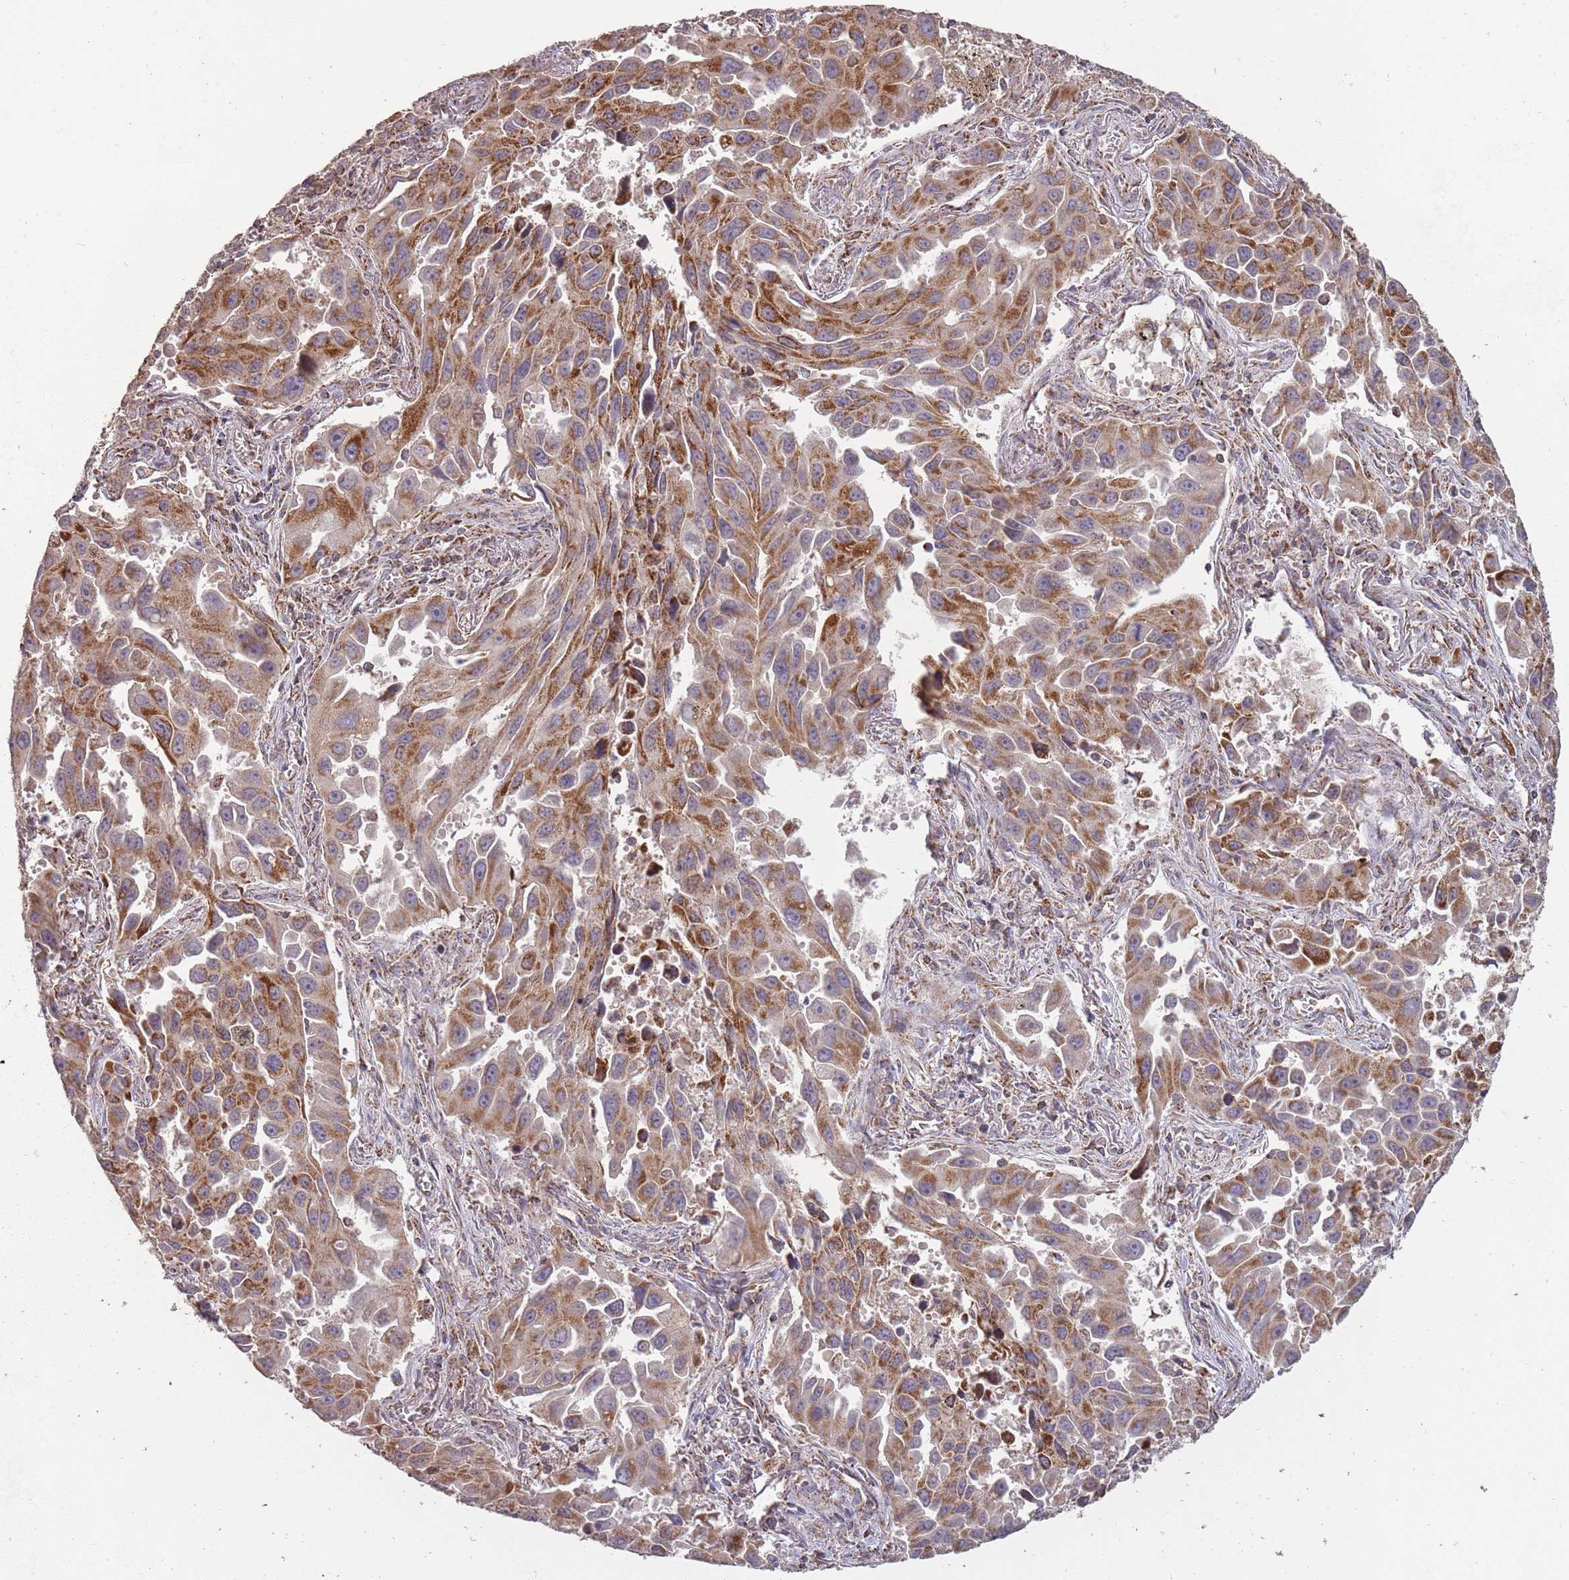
{"staining": {"intensity": "strong", "quantity": ">75%", "location": "cytoplasmic/membranous"}, "tissue": "lung cancer", "cell_type": "Tumor cells", "image_type": "cancer", "snomed": [{"axis": "morphology", "description": "Adenocarcinoma, NOS"}, {"axis": "topography", "description": "Lung"}], "caption": "IHC (DAB (3,3'-diaminobenzidine)) staining of human lung adenocarcinoma shows strong cytoplasmic/membranous protein positivity in about >75% of tumor cells.", "gene": "CNOT8", "patient": {"sex": "male", "age": 66}}